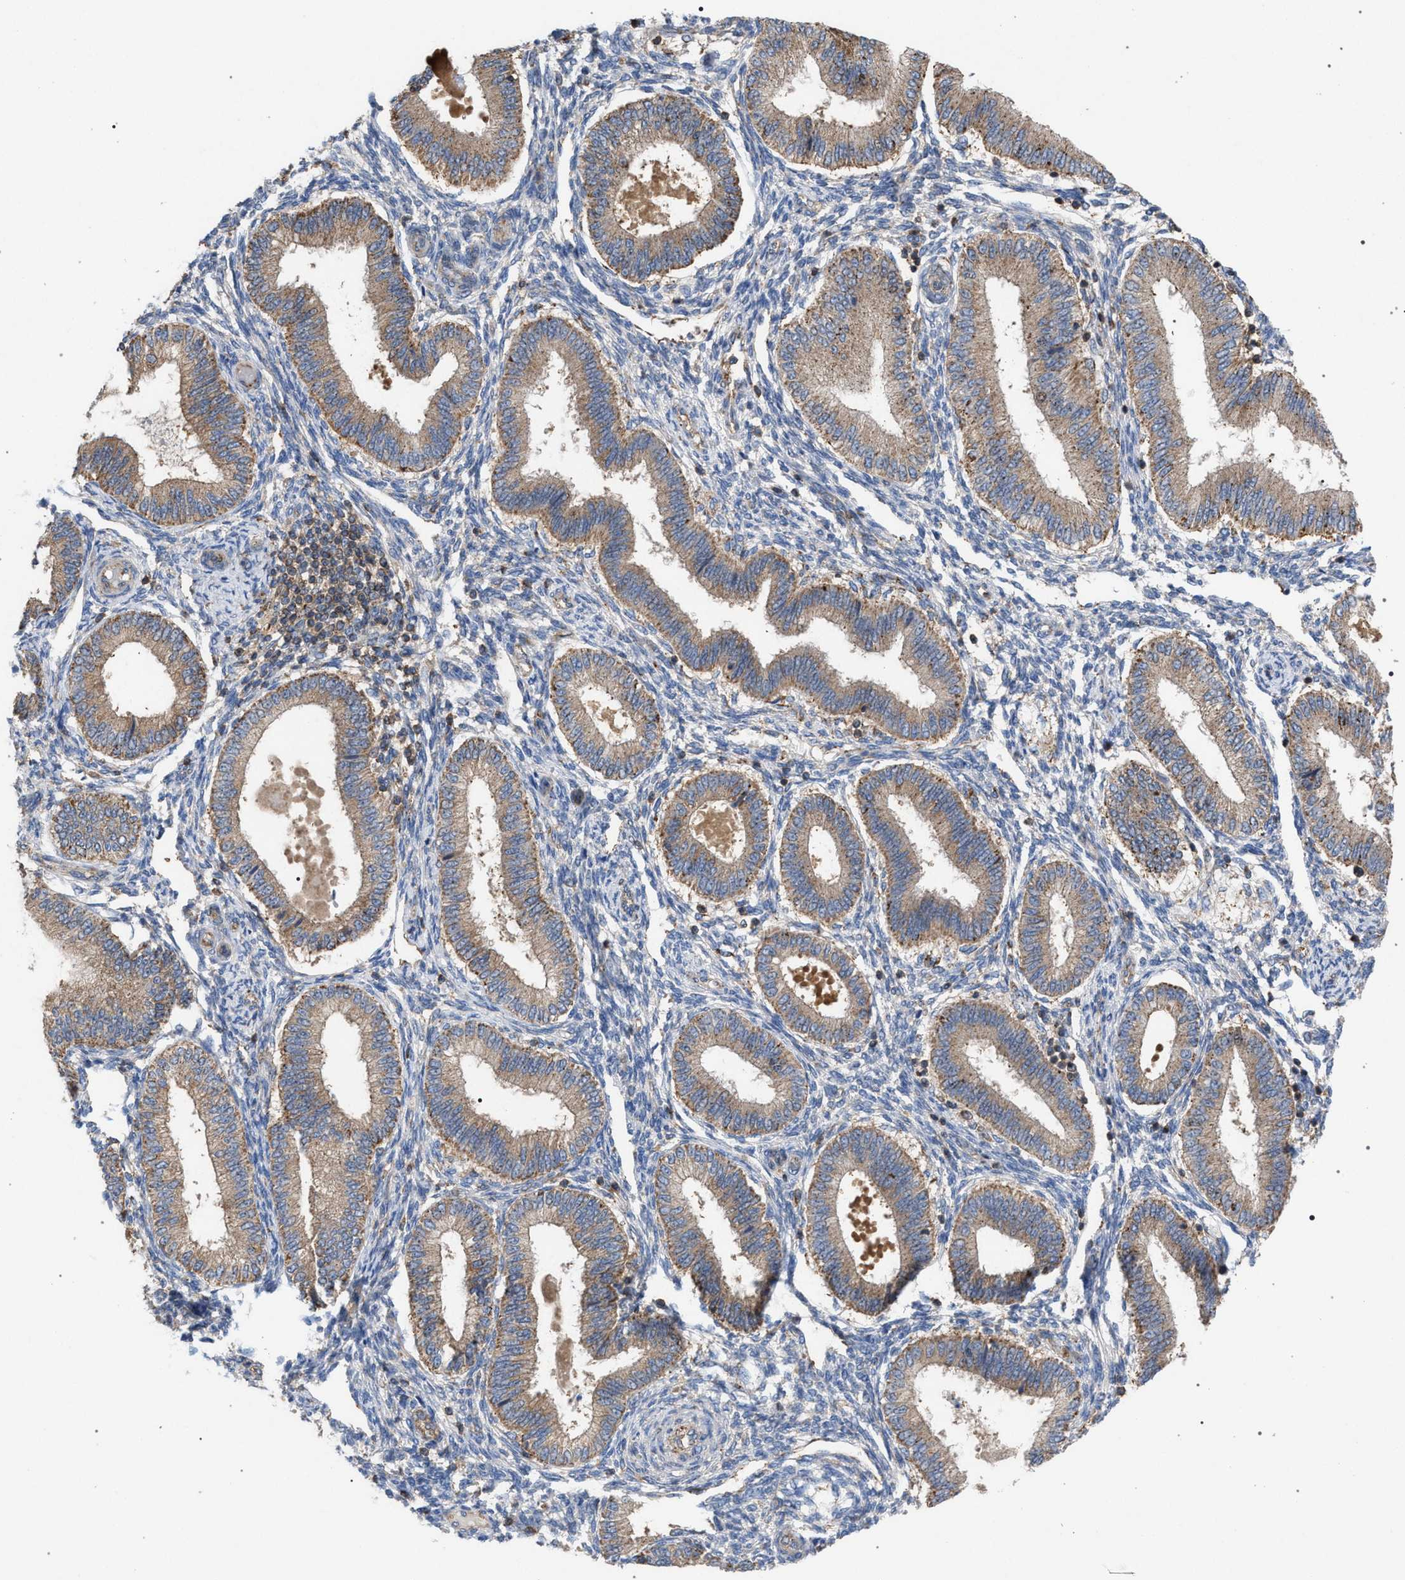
{"staining": {"intensity": "negative", "quantity": "none", "location": "none"}, "tissue": "endometrium", "cell_type": "Cells in endometrial stroma", "image_type": "normal", "snomed": [{"axis": "morphology", "description": "Normal tissue, NOS"}, {"axis": "topography", "description": "Endometrium"}], "caption": "High power microscopy image of an immunohistochemistry image of unremarkable endometrium, revealing no significant positivity in cells in endometrial stroma. (Brightfield microscopy of DAB (3,3'-diaminobenzidine) IHC at high magnification).", "gene": "VPS13A", "patient": {"sex": "female", "age": 39}}